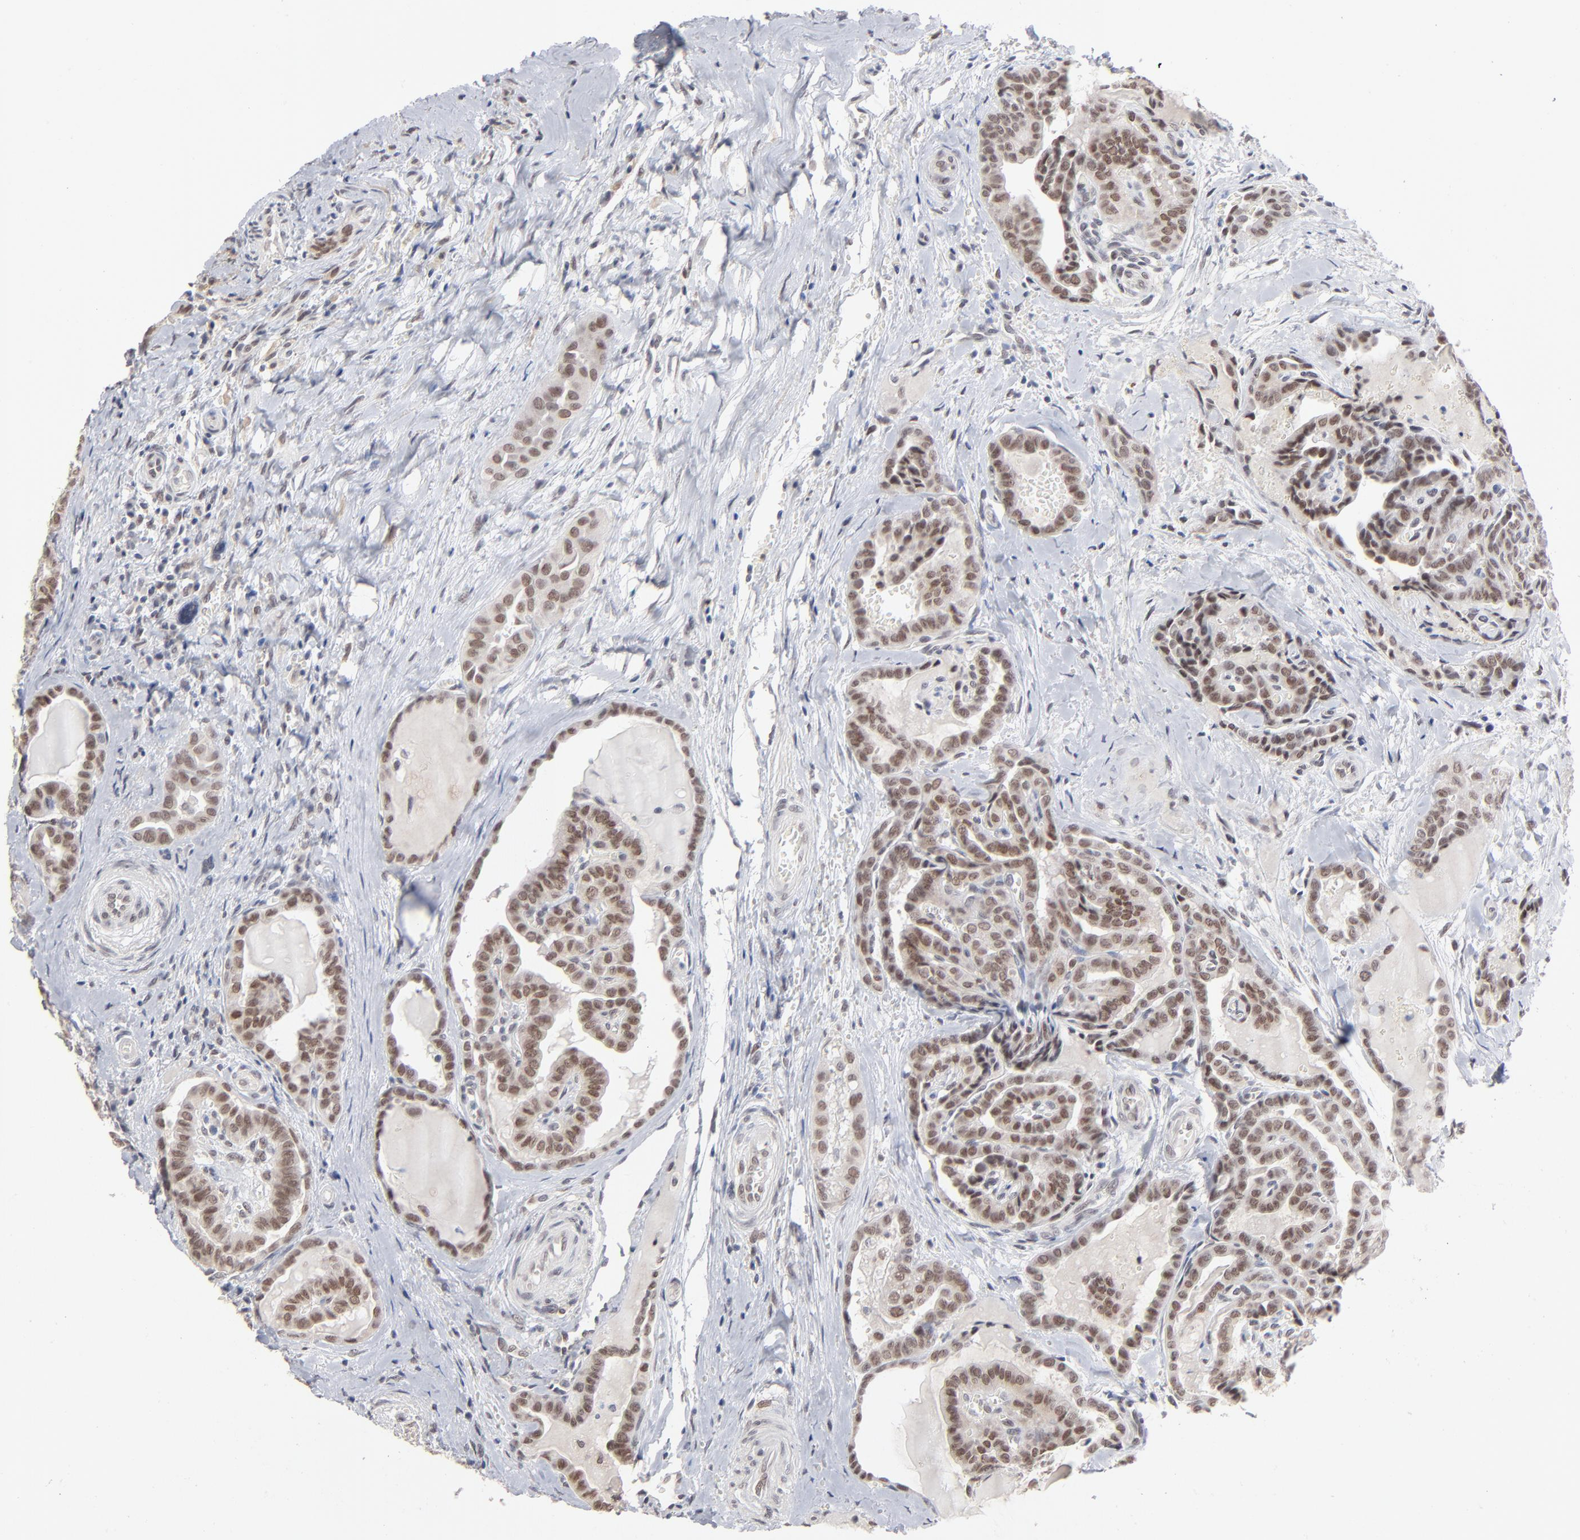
{"staining": {"intensity": "weak", "quantity": ">75%", "location": "nuclear"}, "tissue": "thyroid cancer", "cell_type": "Tumor cells", "image_type": "cancer", "snomed": [{"axis": "morphology", "description": "Carcinoma, NOS"}, {"axis": "topography", "description": "Thyroid gland"}], "caption": "Immunohistochemistry image of neoplastic tissue: carcinoma (thyroid) stained using immunohistochemistry reveals low levels of weak protein expression localized specifically in the nuclear of tumor cells, appearing as a nuclear brown color.", "gene": "MBIP", "patient": {"sex": "female", "age": 91}}